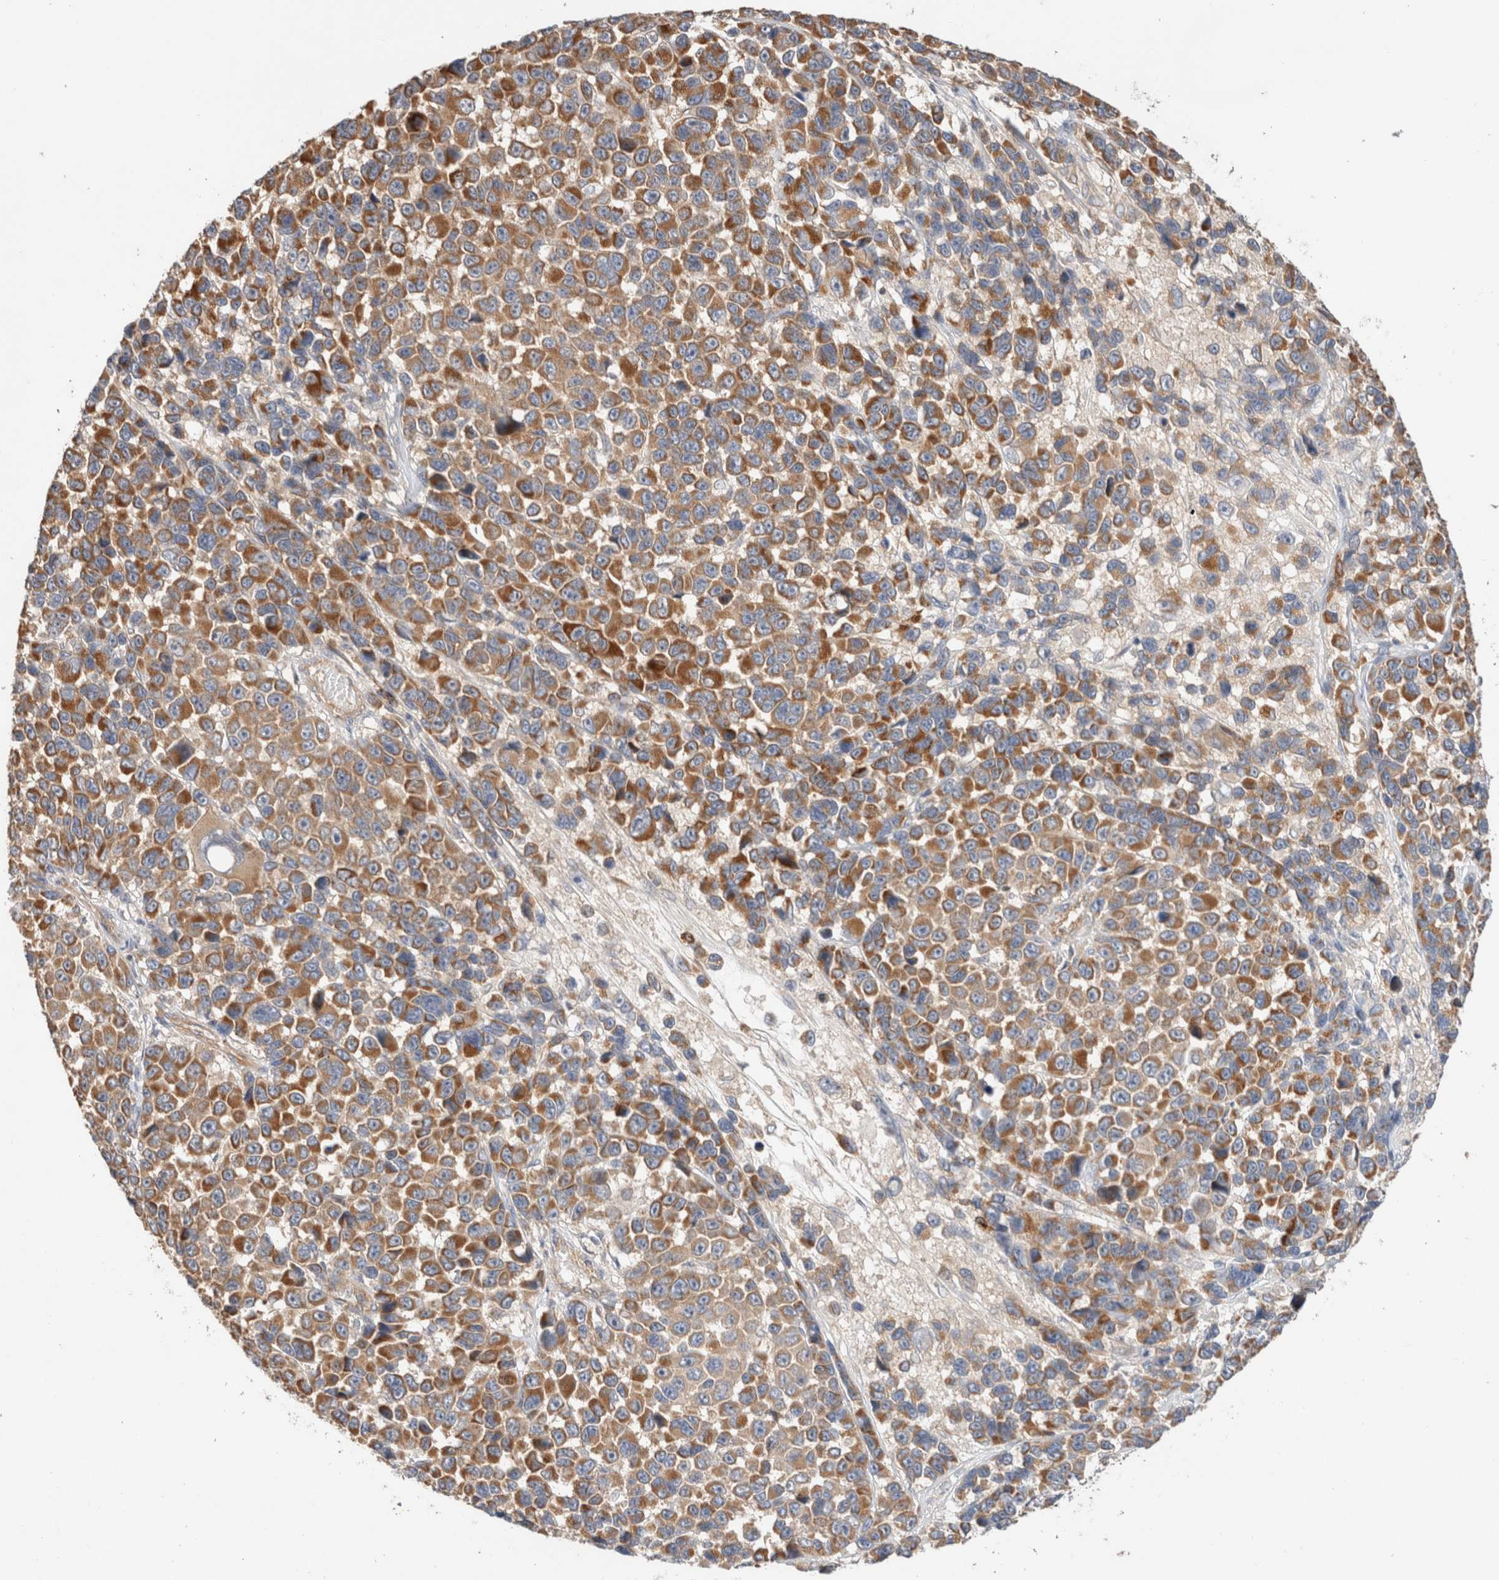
{"staining": {"intensity": "strong", "quantity": ">75%", "location": "cytoplasmic/membranous"}, "tissue": "melanoma", "cell_type": "Tumor cells", "image_type": "cancer", "snomed": [{"axis": "morphology", "description": "Malignant melanoma, NOS"}, {"axis": "topography", "description": "Skin"}], "caption": "IHC staining of malignant melanoma, which demonstrates high levels of strong cytoplasmic/membranous expression in approximately >75% of tumor cells indicating strong cytoplasmic/membranous protein expression. The staining was performed using DAB (3,3'-diaminobenzidine) (brown) for protein detection and nuclei were counterstained in hematoxylin (blue).", "gene": "B3GNTL1", "patient": {"sex": "male", "age": 53}}